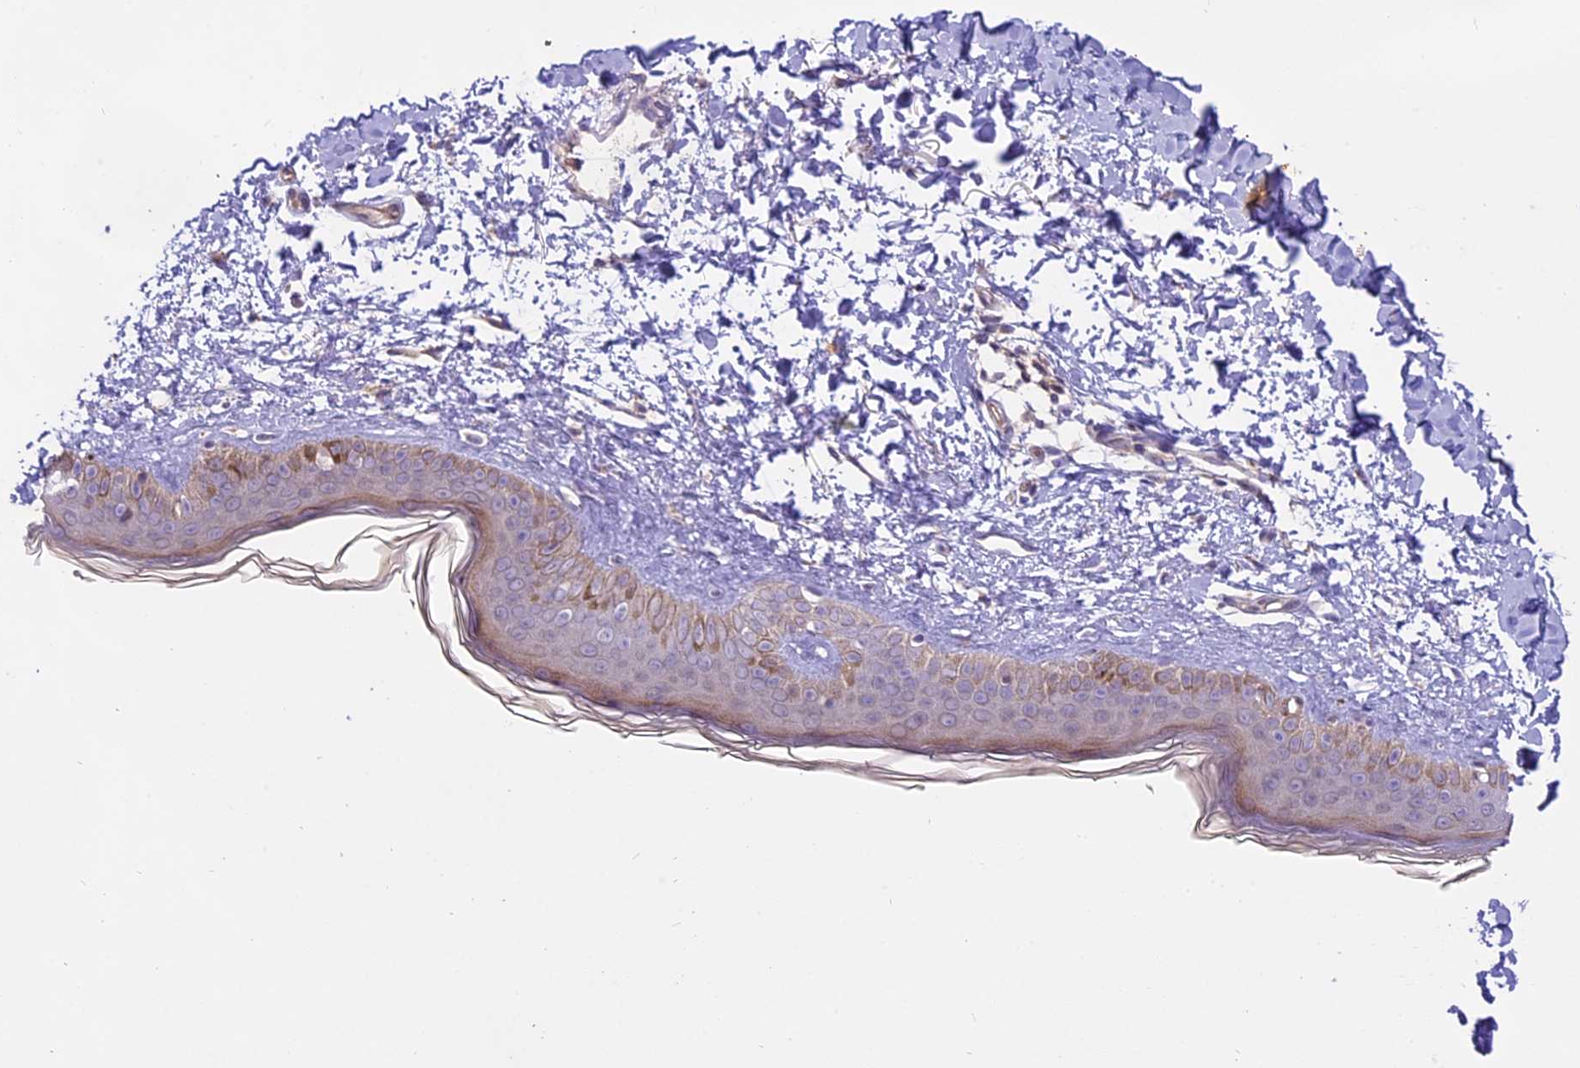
{"staining": {"intensity": "negative", "quantity": "none", "location": "none"}, "tissue": "skin", "cell_type": "Fibroblasts", "image_type": "normal", "snomed": [{"axis": "morphology", "description": "Normal tissue, NOS"}, {"axis": "topography", "description": "Skin"}], "caption": "This is an immunohistochemistry micrograph of unremarkable human skin. There is no positivity in fibroblasts.", "gene": "MEMO1", "patient": {"sex": "female", "age": 58}}